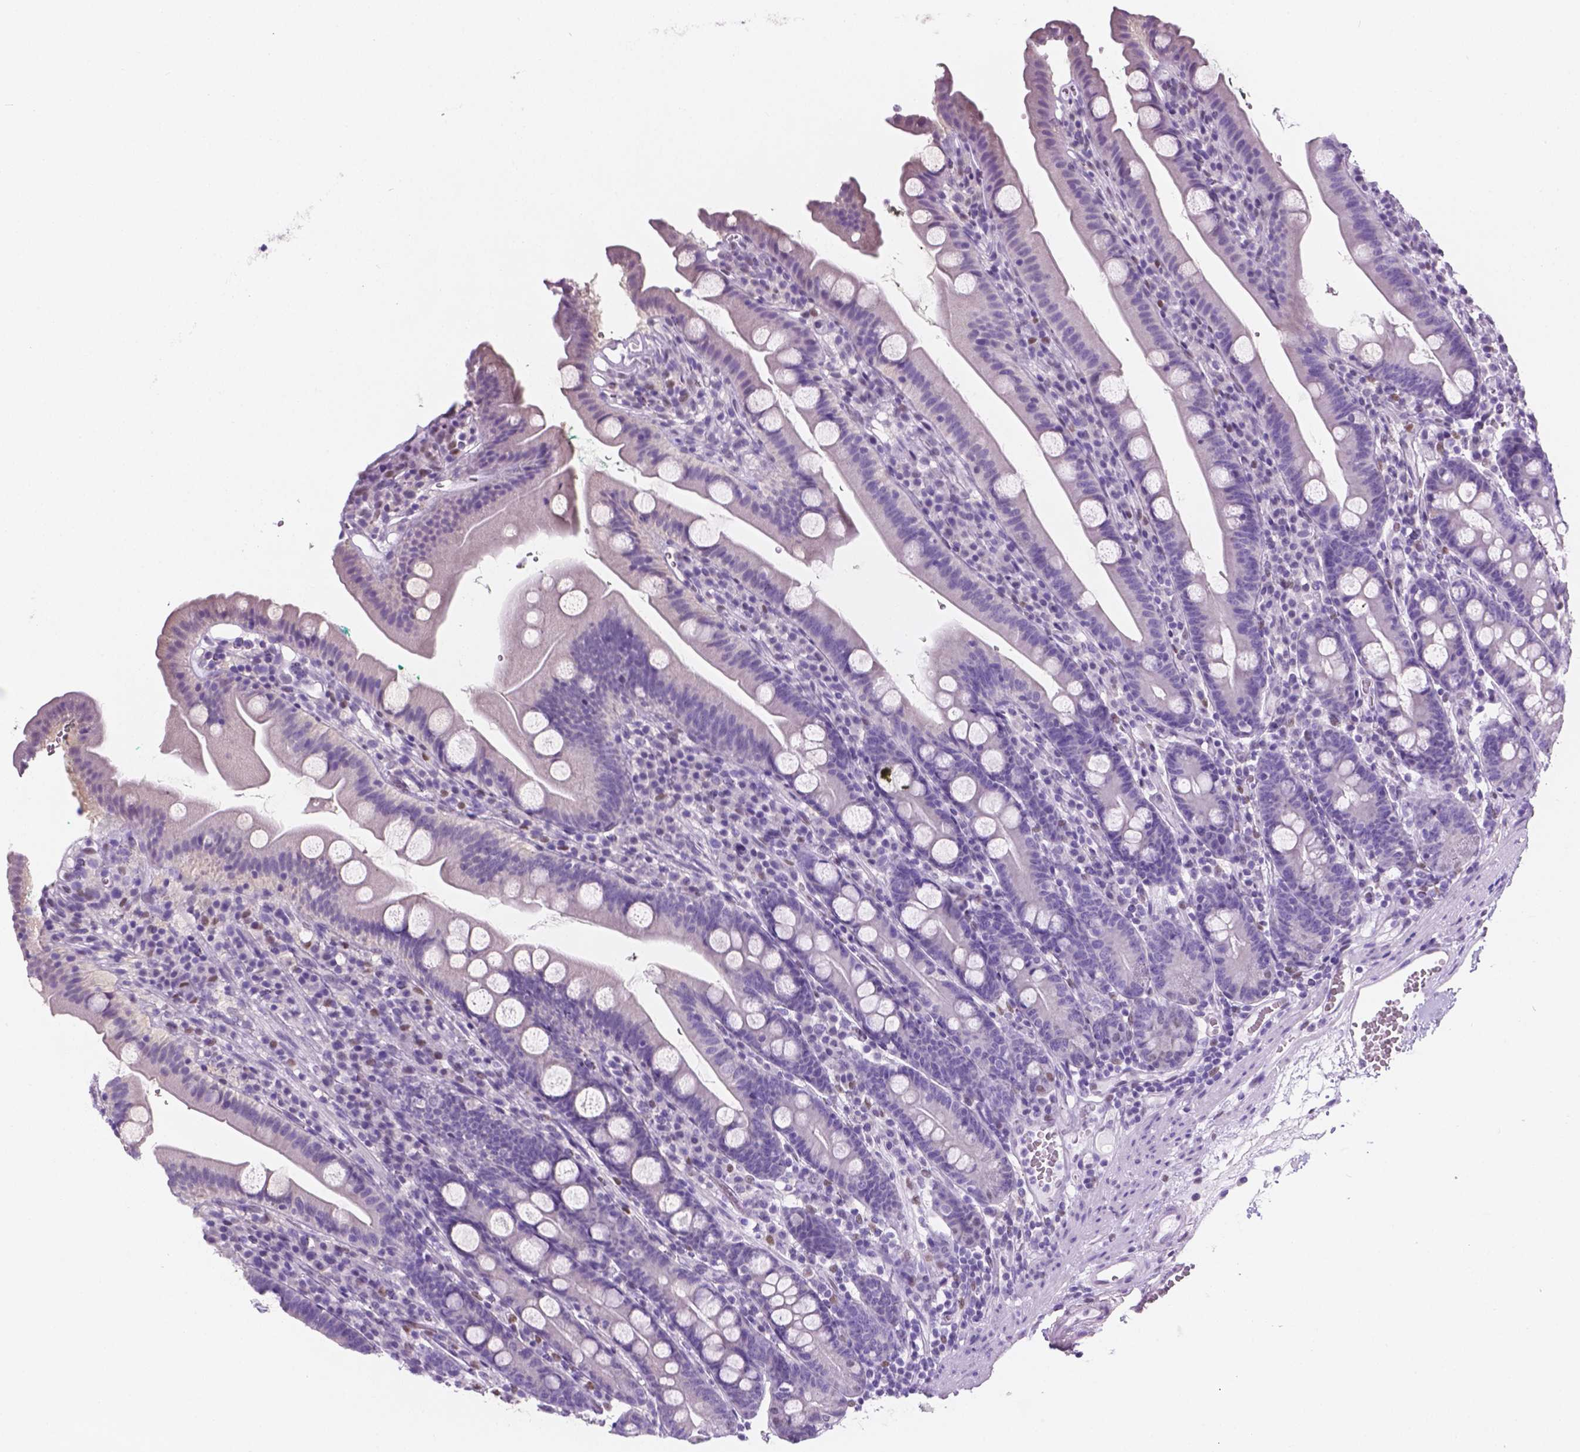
{"staining": {"intensity": "negative", "quantity": "none", "location": "none"}, "tissue": "duodenum", "cell_type": "Glandular cells", "image_type": "normal", "snomed": [{"axis": "morphology", "description": "Normal tissue, NOS"}, {"axis": "topography", "description": "Duodenum"}], "caption": "Micrograph shows no significant protein staining in glandular cells of normal duodenum.", "gene": "TMEM210", "patient": {"sex": "female", "age": 67}}